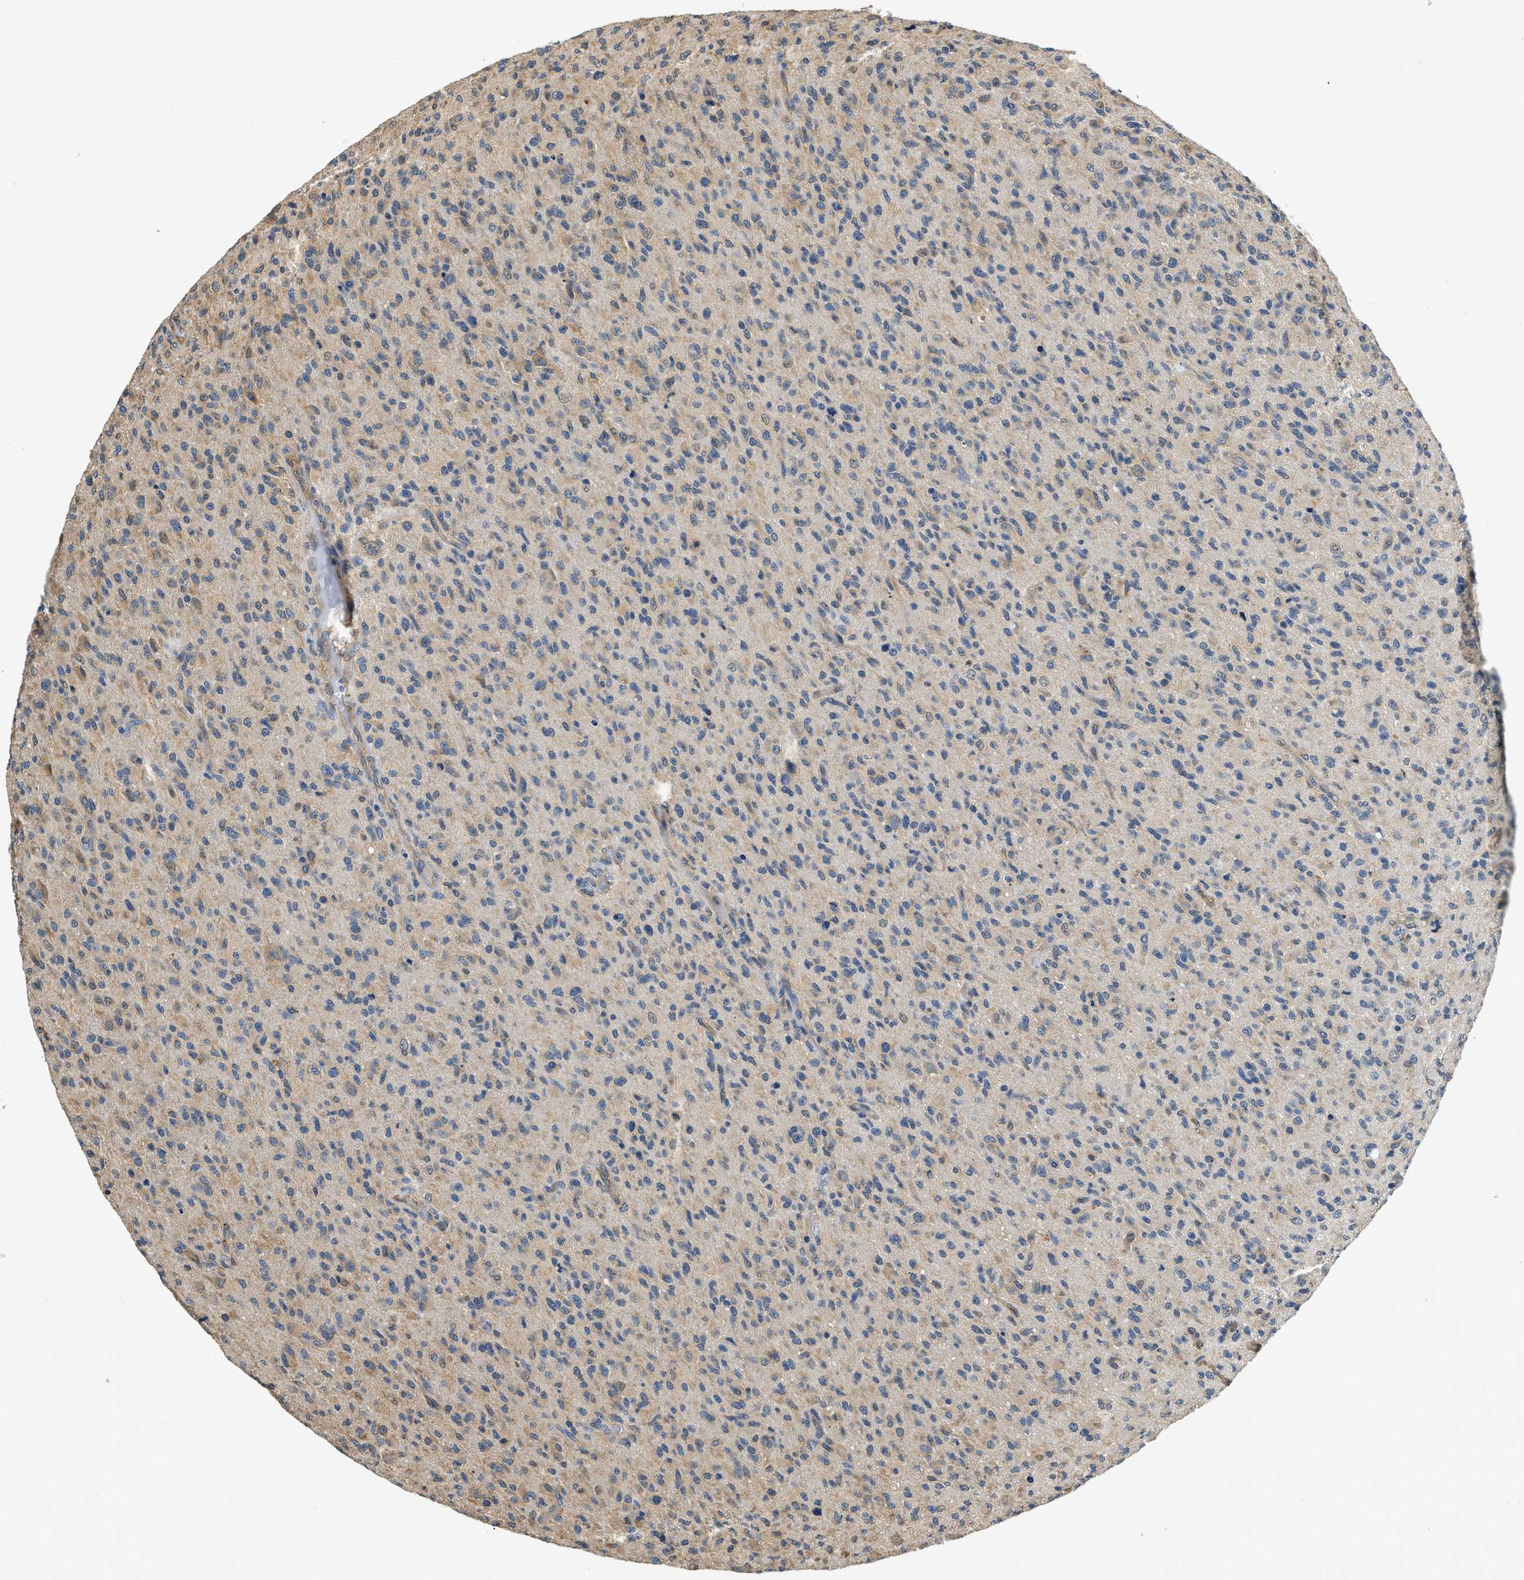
{"staining": {"intensity": "weak", "quantity": "25%-75%", "location": "cytoplasmic/membranous"}, "tissue": "glioma", "cell_type": "Tumor cells", "image_type": "cancer", "snomed": [{"axis": "morphology", "description": "Glioma, malignant, High grade"}, {"axis": "topography", "description": "Brain"}], "caption": "Immunohistochemistry of human malignant glioma (high-grade) shows low levels of weak cytoplasmic/membranous staining in approximately 25%-75% of tumor cells.", "gene": "BCL7C", "patient": {"sex": "male", "age": 71}}